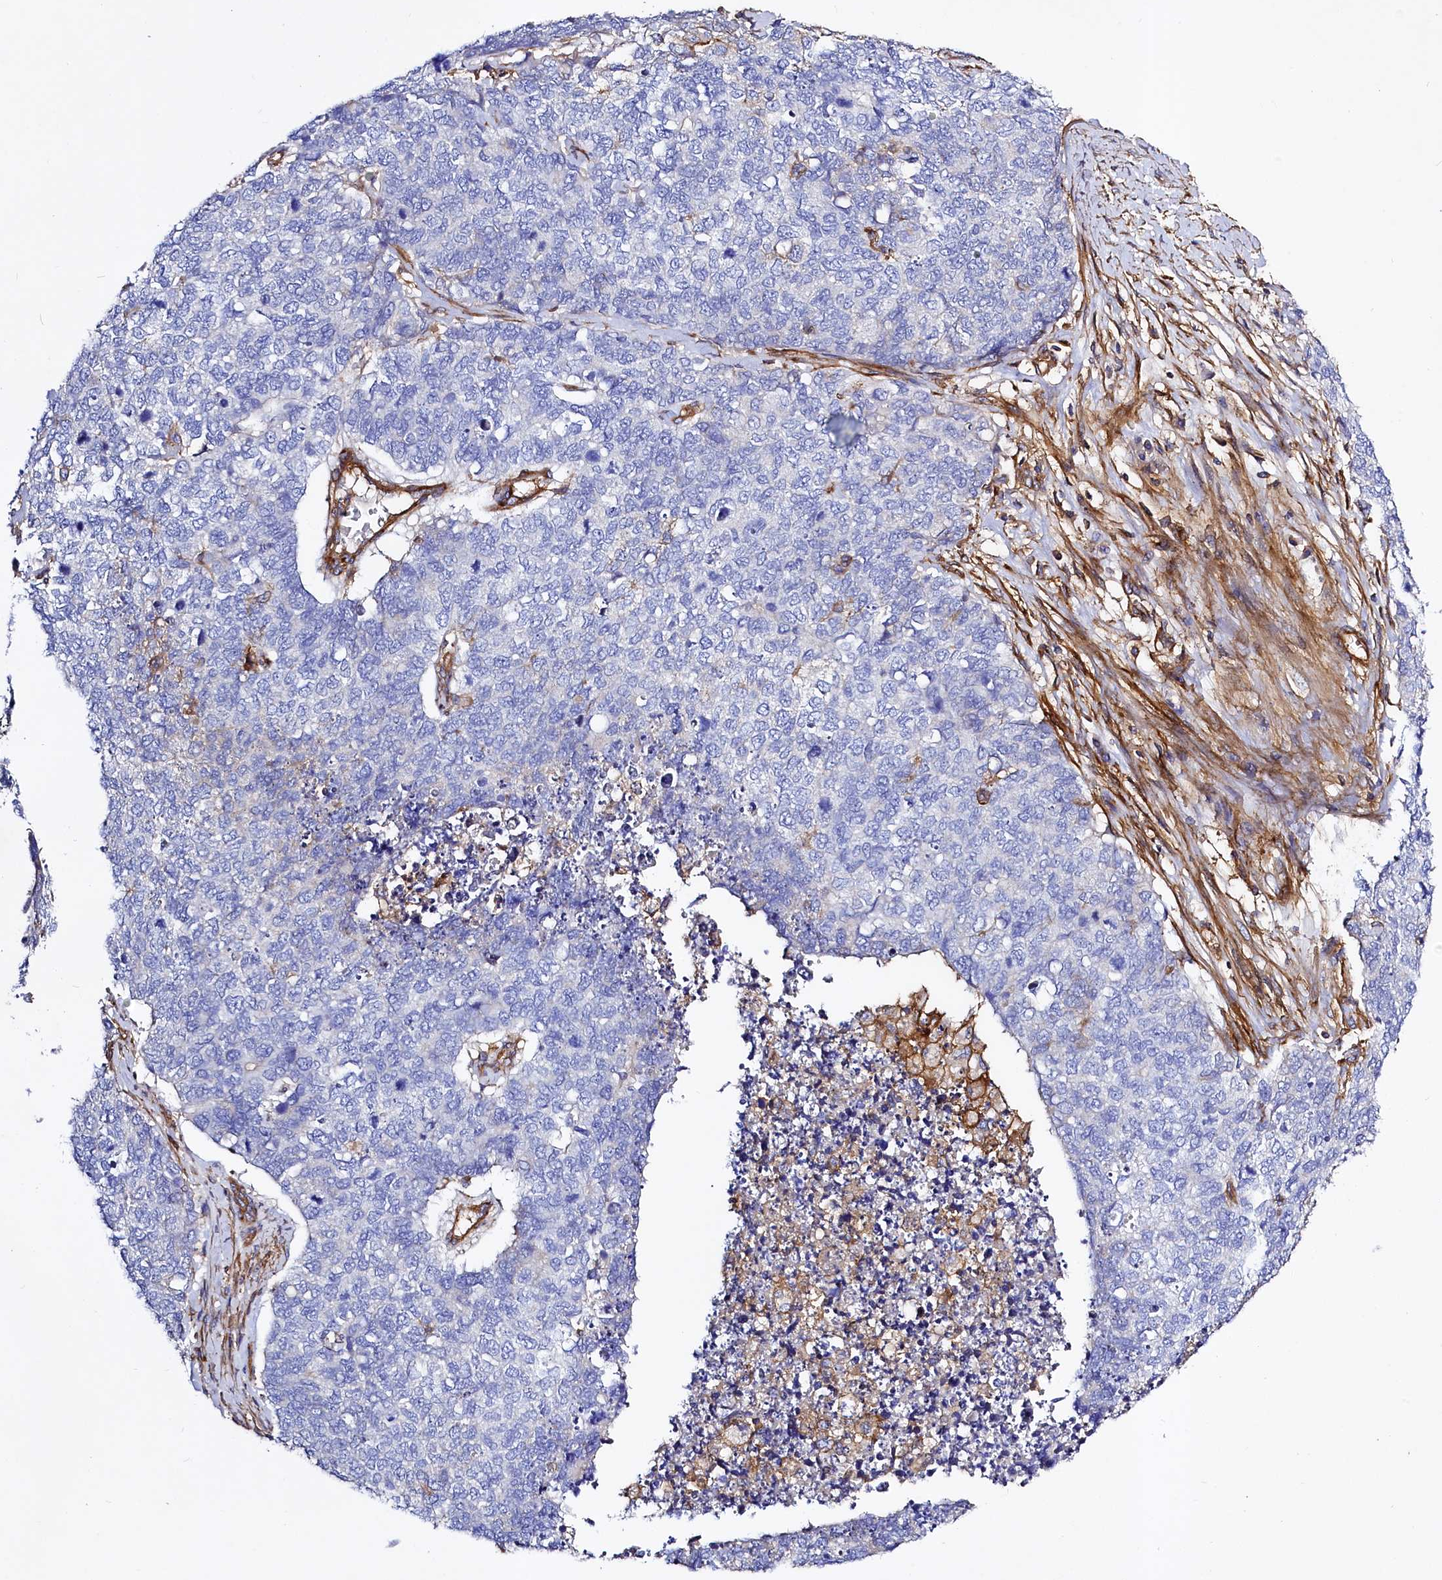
{"staining": {"intensity": "negative", "quantity": "none", "location": "none"}, "tissue": "cervical cancer", "cell_type": "Tumor cells", "image_type": "cancer", "snomed": [{"axis": "morphology", "description": "Squamous cell carcinoma, NOS"}, {"axis": "topography", "description": "Cervix"}], "caption": "Protein analysis of cervical cancer (squamous cell carcinoma) shows no significant expression in tumor cells.", "gene": "ANO6", "patient": {"sex": "female", "age": 63}}